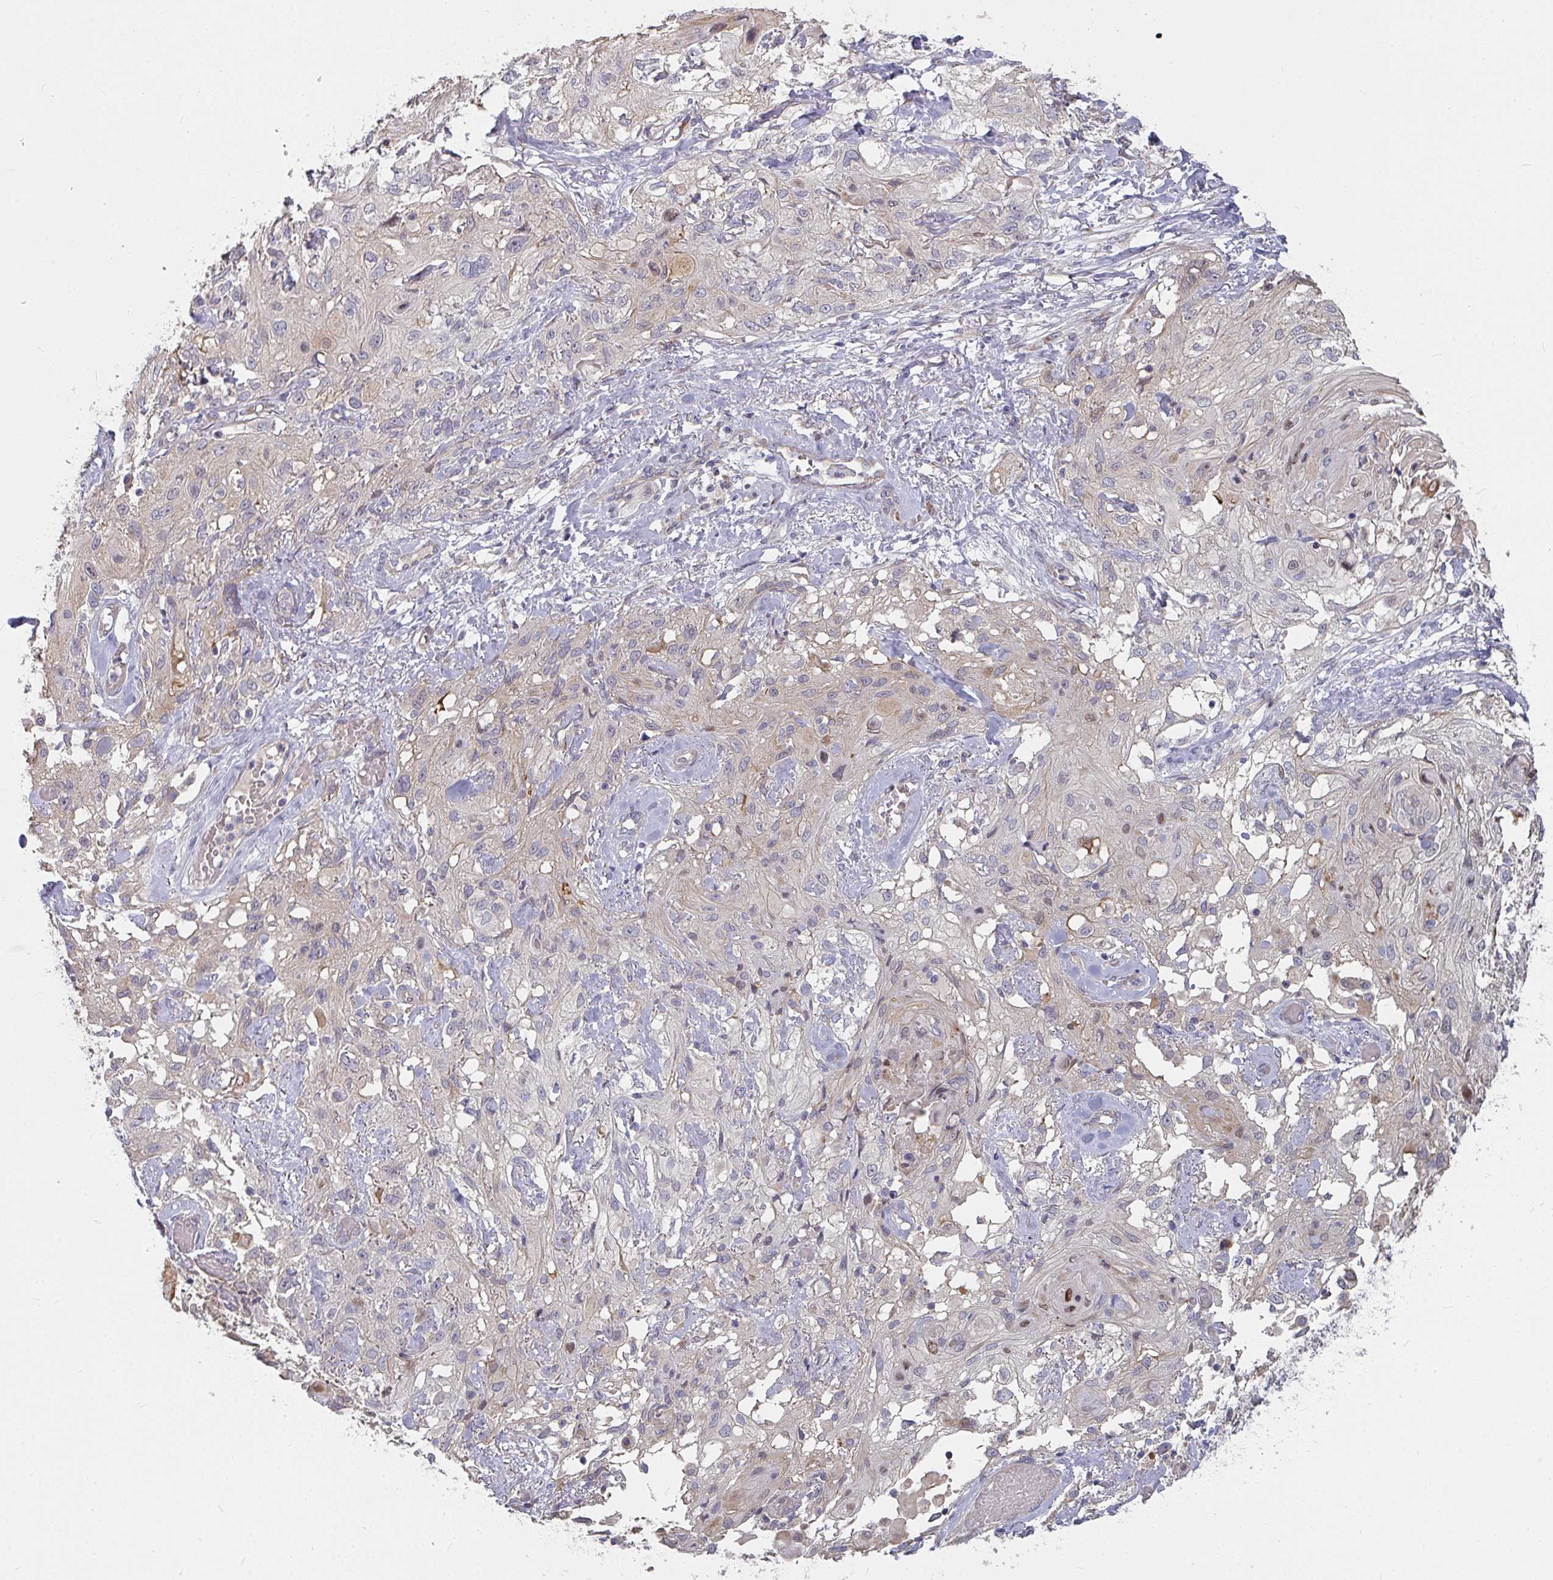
{"staining": {"intensity": "moderate", "quantity": "<25%", "location": "nuclear"}, "tissue": "skin cancer", "cell_type": "Tumor cells", "image_type": "cancer", "snomed": [{"axis": "morphology", "description": "Squamous cell carcinoma, NOS"}, {"axis": "topography", "description": "Skin"}, {"axis": "topography", "description": "Vulva"}], "caption": "A brown stain highlights moderate nuclear expression of a protein in human skin cancer (squamous cell carcinoma) tumor cells. (DAB (3,3'-diaminobenzidine) IHC, brown staining for protein, blue staining for nuclei).", "gene": "RHEBL1", "patient": {"sex": "female", "age": 86}}